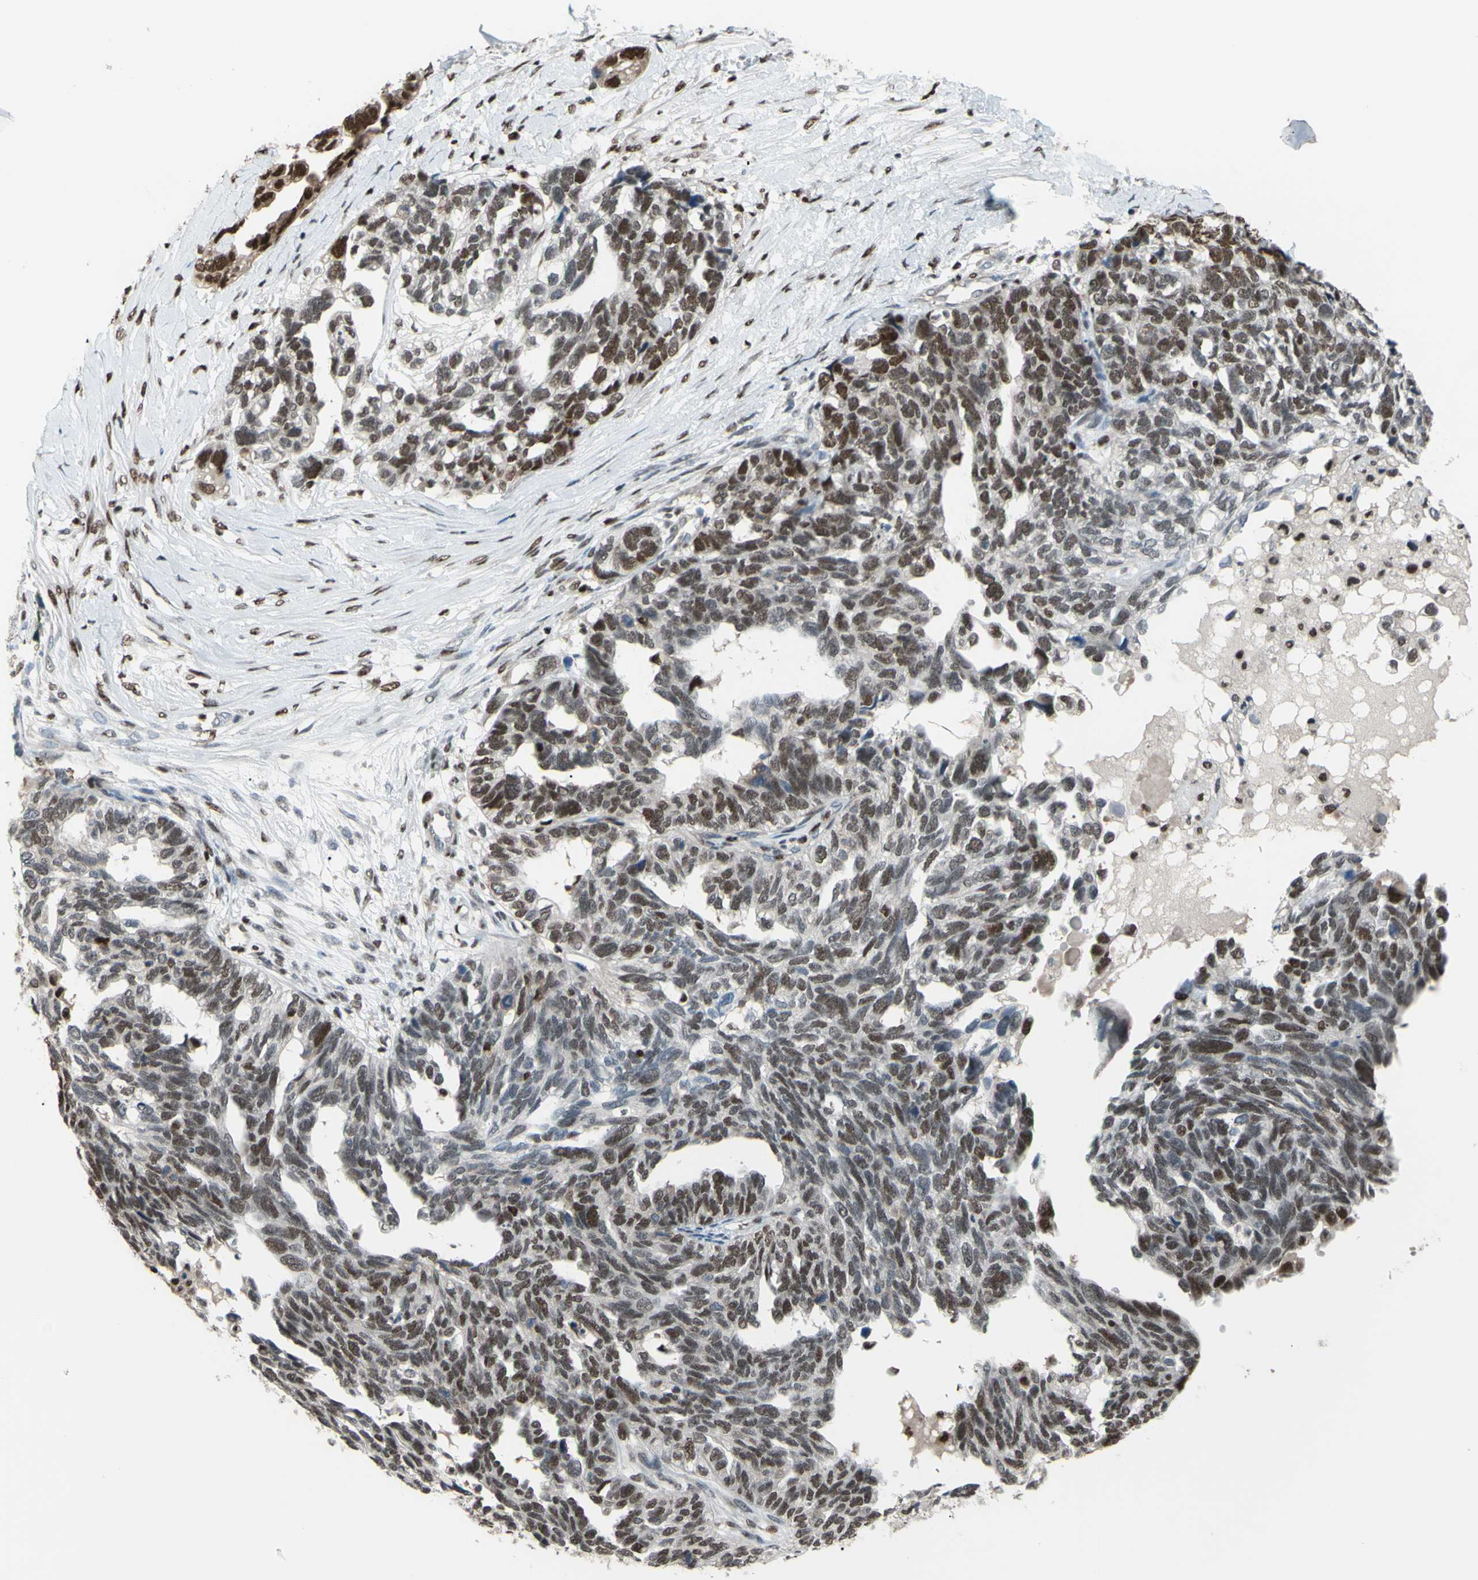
{"staining": {"intensity": "strong", "quantity": "25%-75%", "location": "cytoplasmic/membranous,nuclear"}, "tissue": "ovarian cancer", "cell_type": "Tumor cells", "image_type": "cancer", "snomed": [{"axis": "morphology", "description": "Cystadenocarcinoma, serous, NOS"}, {"axis": "topography", "description": "Ovary"}], "caption": "IHC (DAB (3,3'-diaminobenzidine)) staining of human ovarian cancer shows strong cytoplasmic/membranous and nuclear protein staining in about 25%-75% of tumor cells.", "gene": "FKBP5", "patient": {"sex": "female", "age": 79}}